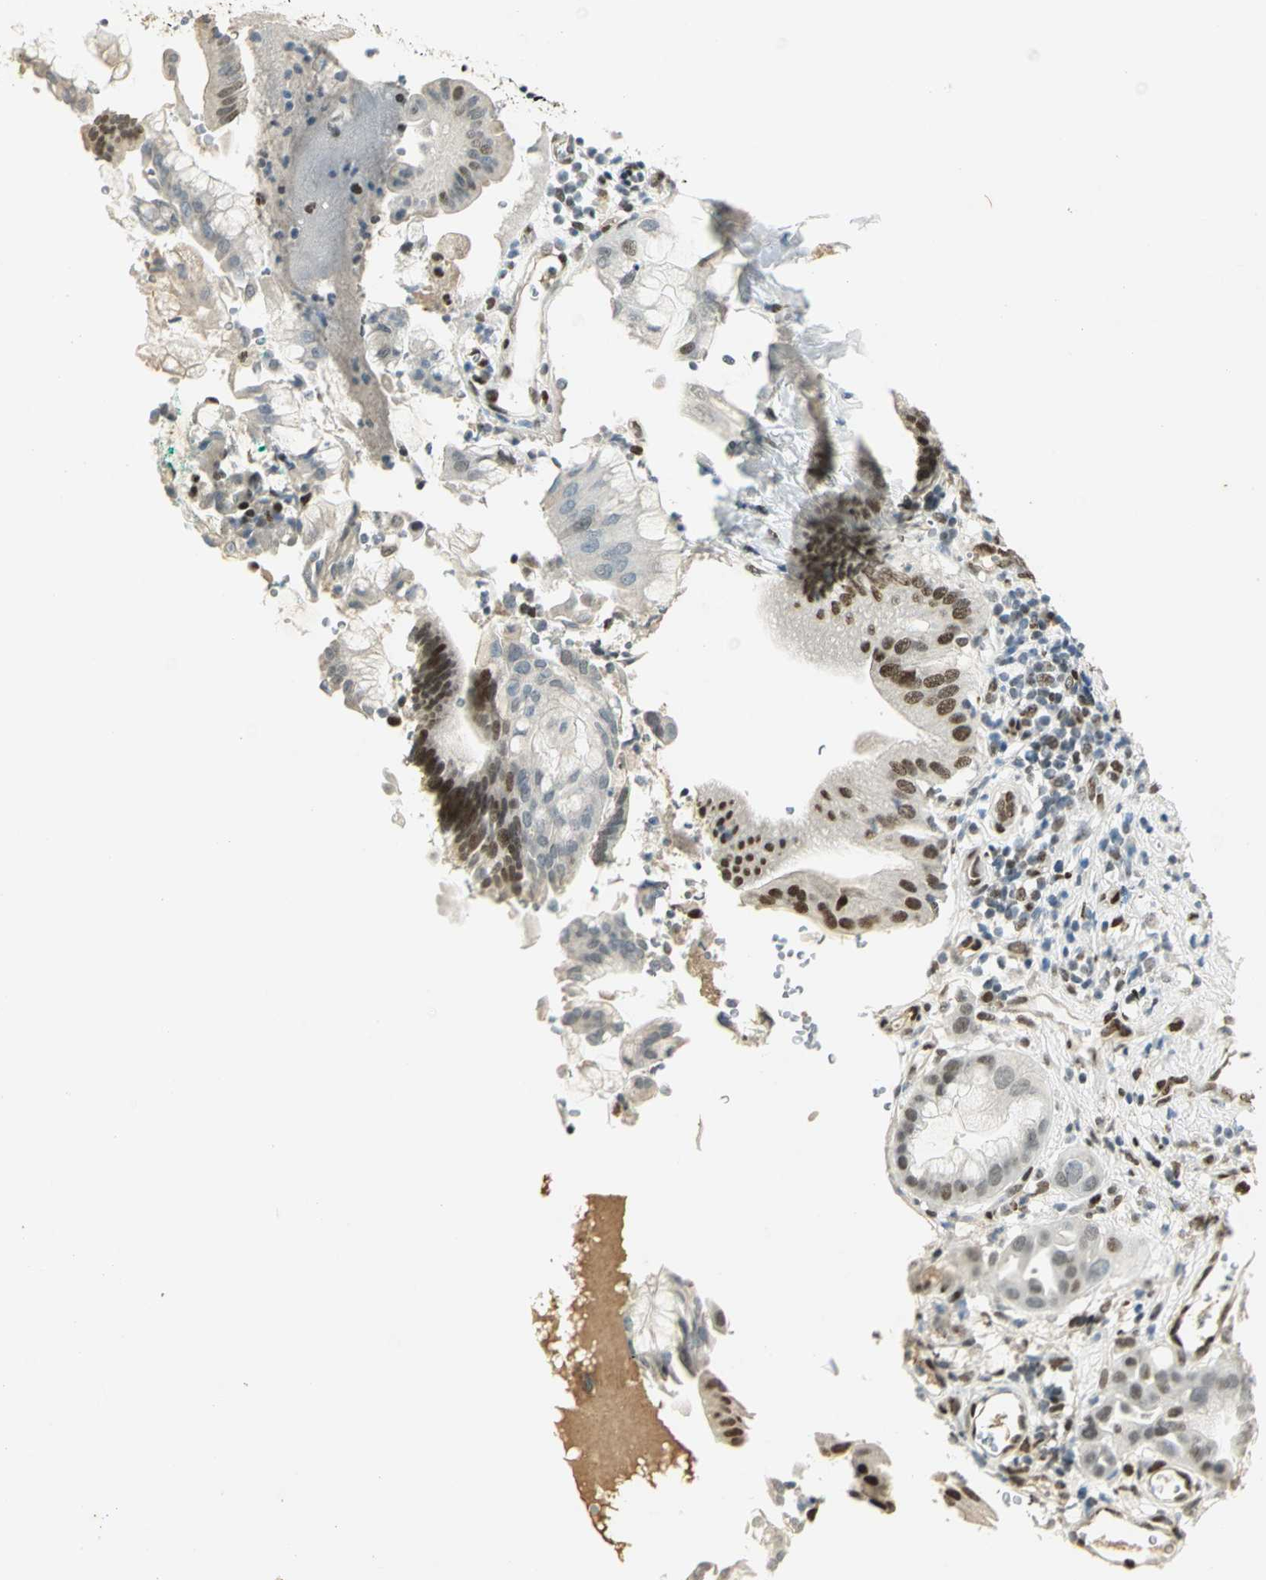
{"staining": {"intensity": "strong", "quantity": "25%-75%", "location": "nuclear"}, "tissue": "pancreatic cancer", "cell_type": "Tumor cells", "image_type": "cancer", "snomed": [{"axis": "morphology", "description": "Adenocarcinoma, NOS"}, {"axis": "morphology", "description": "Adenocarcinoma, metastatic, NOS"}, {"axis": "topography", "description": "Lymph node"}, {"axis": "topography", "description": "Pancreas"}, {"axis": "topography", "description": "Duodenum"}], "caption": "Immunohistochemistry (IHC) of human adenocarcinoma (pancreatic) demonstrates high levels of strong nuclear staining in approximately 25%-75% of tumor cells.", "gene": "AK6", "patient": {"sex": "female", "age": 64}}